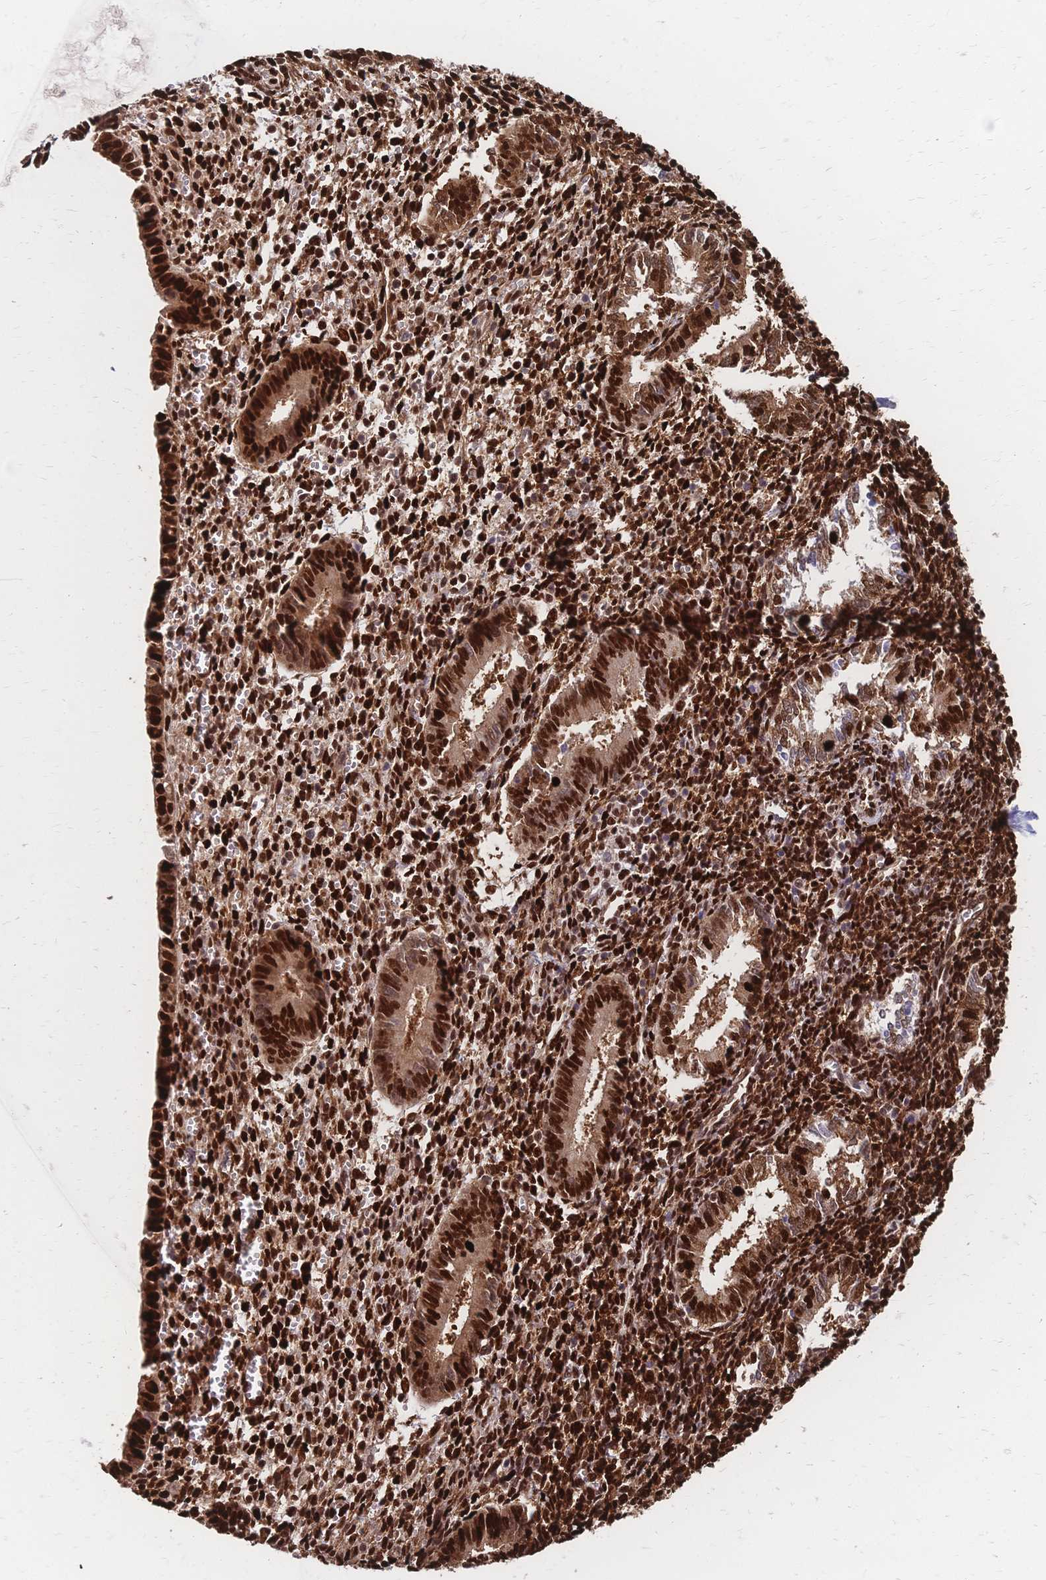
{"staining": {"intensity": "strong", "quantity": ">75%", "location": "nuclear"}, "tissue": "endometrium", "cell_type": "Cells in endometrial stroma", "image_type": "normal", "snomed": [{"axis": "morphology", "description": "Normal tissue, NOS"}, {"axis": "topography", "description": "Endometrium"}], "caption": "High-power microscopy captured an IHC micrograph of benign endometrium, revealing strong nuclear expression in approximately >75% of cells in endometrial stroma. The staining was performed using DAB, with brown indicating positive protein expression. Nuclei are stained blue with hematoxylin.", "gene": "HDGF", "patient": {"sex": "female", "age": 25}}